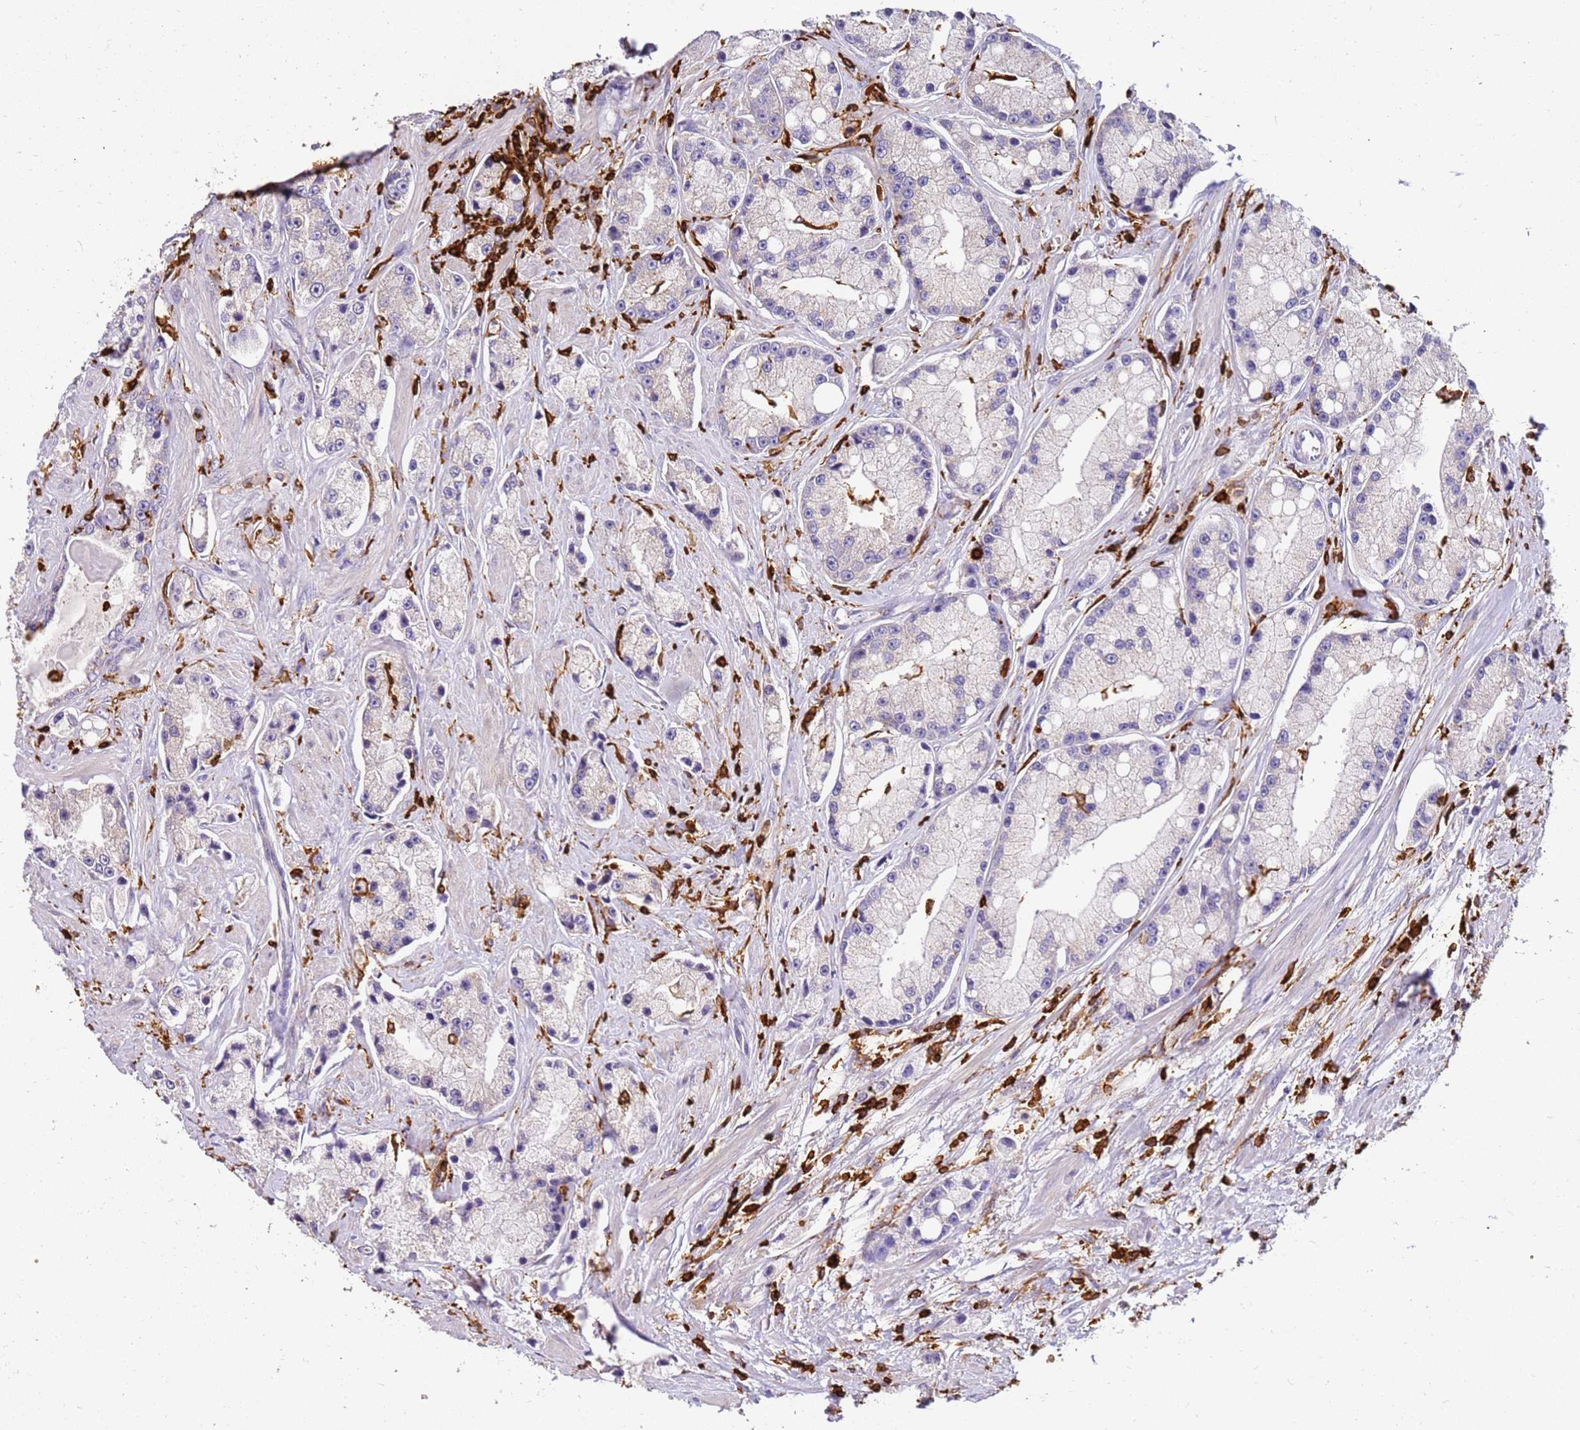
{"staining": {"intensity": "negative", "quantity": "none", "location": "none"}, "tissue": "prostate cancer", "cell_type": "Tumor cells", "image_type": "cancer", "snomed": [{"axis": "morphology", "description": "Adenocarcinoma, High grade"}, {"axis": "topography", "description": "Prostate"}], "caption": "Immunohistochemistry photomicrograph of human high-grade adenocarcinoma (prostate) stained for a protein (brown), which shows no staining in tumor cells. (DAB (3,3'-diaminobenzidine) immunohistochemistry with hematoxylin counter stain).", "gene": "CORO1A", "patient": {"sex": "male", "age": 74}}